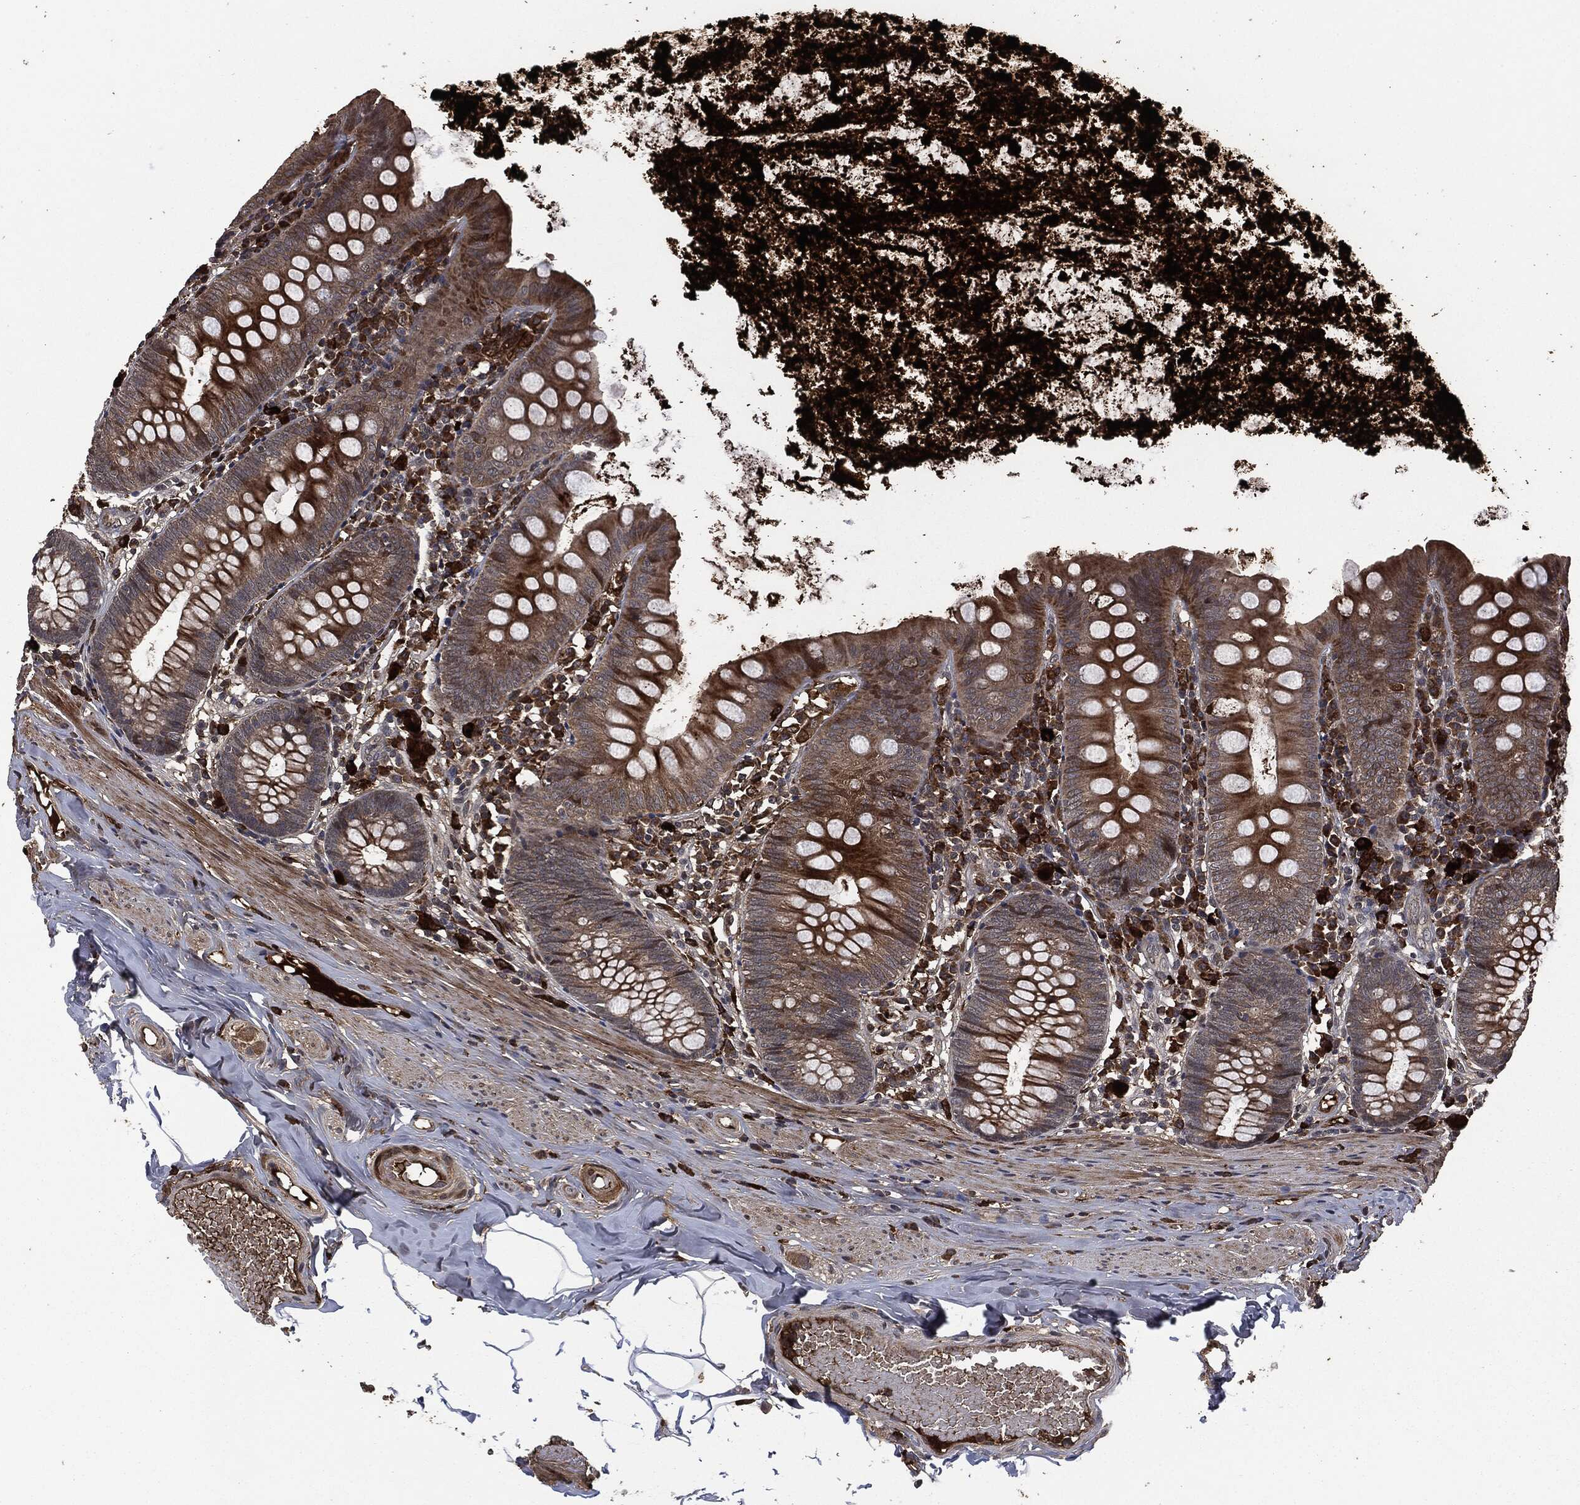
{"staining": {"intensity": "strong", "quantity": "<25%", "location": "cytoplasmic/membranous"}, "tissue": "appendix", "cell_type": "Glandular cells", "image_type": "normal", "snomed": [{"axis": "morphology", "description": "Normal tissue, NOS"}, {"axis": "topography", "description": "Appendix"}], "caption": "Human appendix stained for a protein (brown) reveals strong cytoplasmic/membranous positive staining in about <25% of glandular cells.", "gene": "CRABP2", "patient": {"sex": "female", "age": 82}}